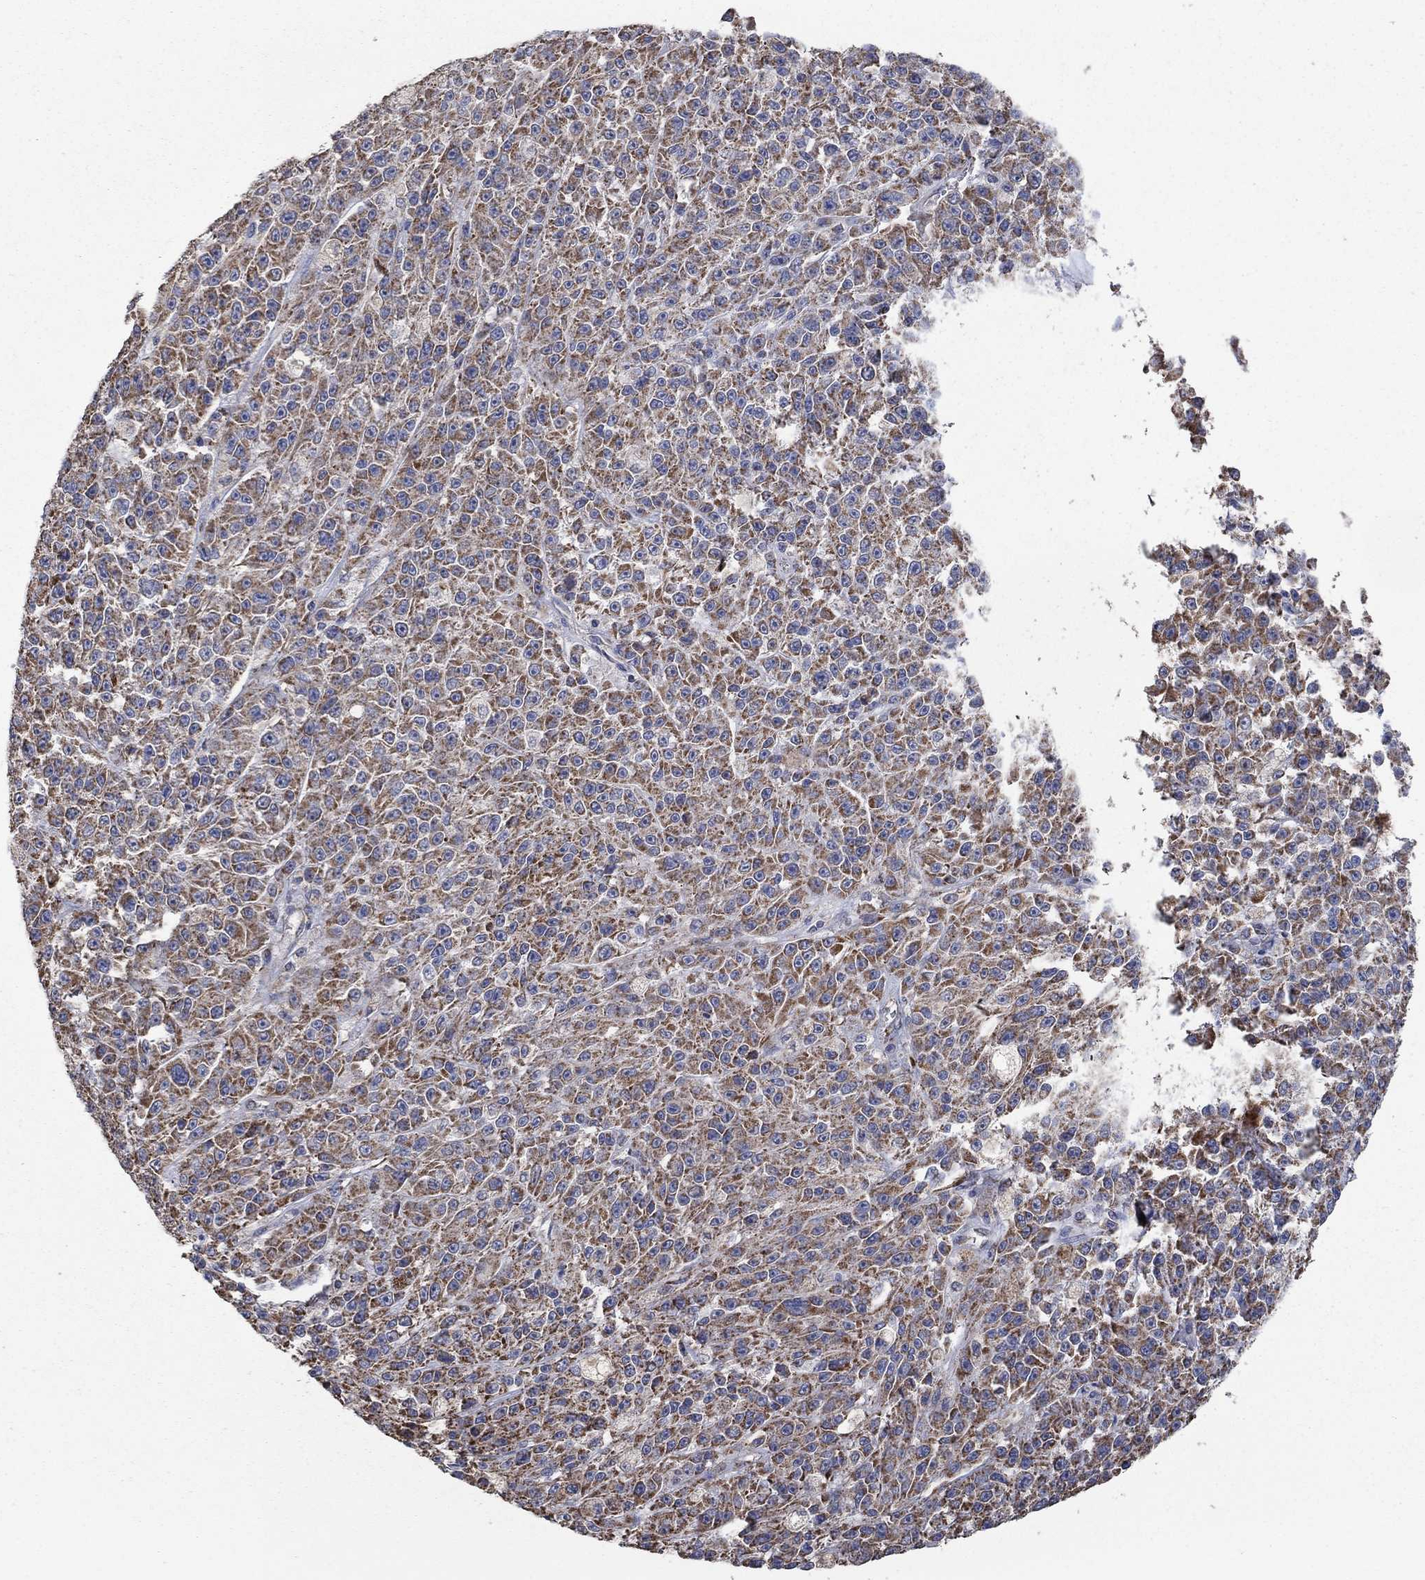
{"staining": {"intensity": "strong", "quantity": ">75%", "location": "cytoplasmic/membranous"}, "tissue": "melanoma", "cell_type": "Tumor cells", "image_type": "cancer", "snomed": [{"axis": "morphology", "description": "Malignant melanoma, NOS"}, {"axis": "topography", "description": "Skin"}], "caption": "Immunohistochemical staining of human melanoma exhibits high levels of strong cytoplasmic/membranous protein staining in about >75% of tumor cells. (Stains: DAB (3,3'-diaminobenzidine) in brown, nuclei in blue, Microscopy: brightfield microscopy at high magnification).", "gene": "HID1", "patient": {"sex": "female", "age": 58}}